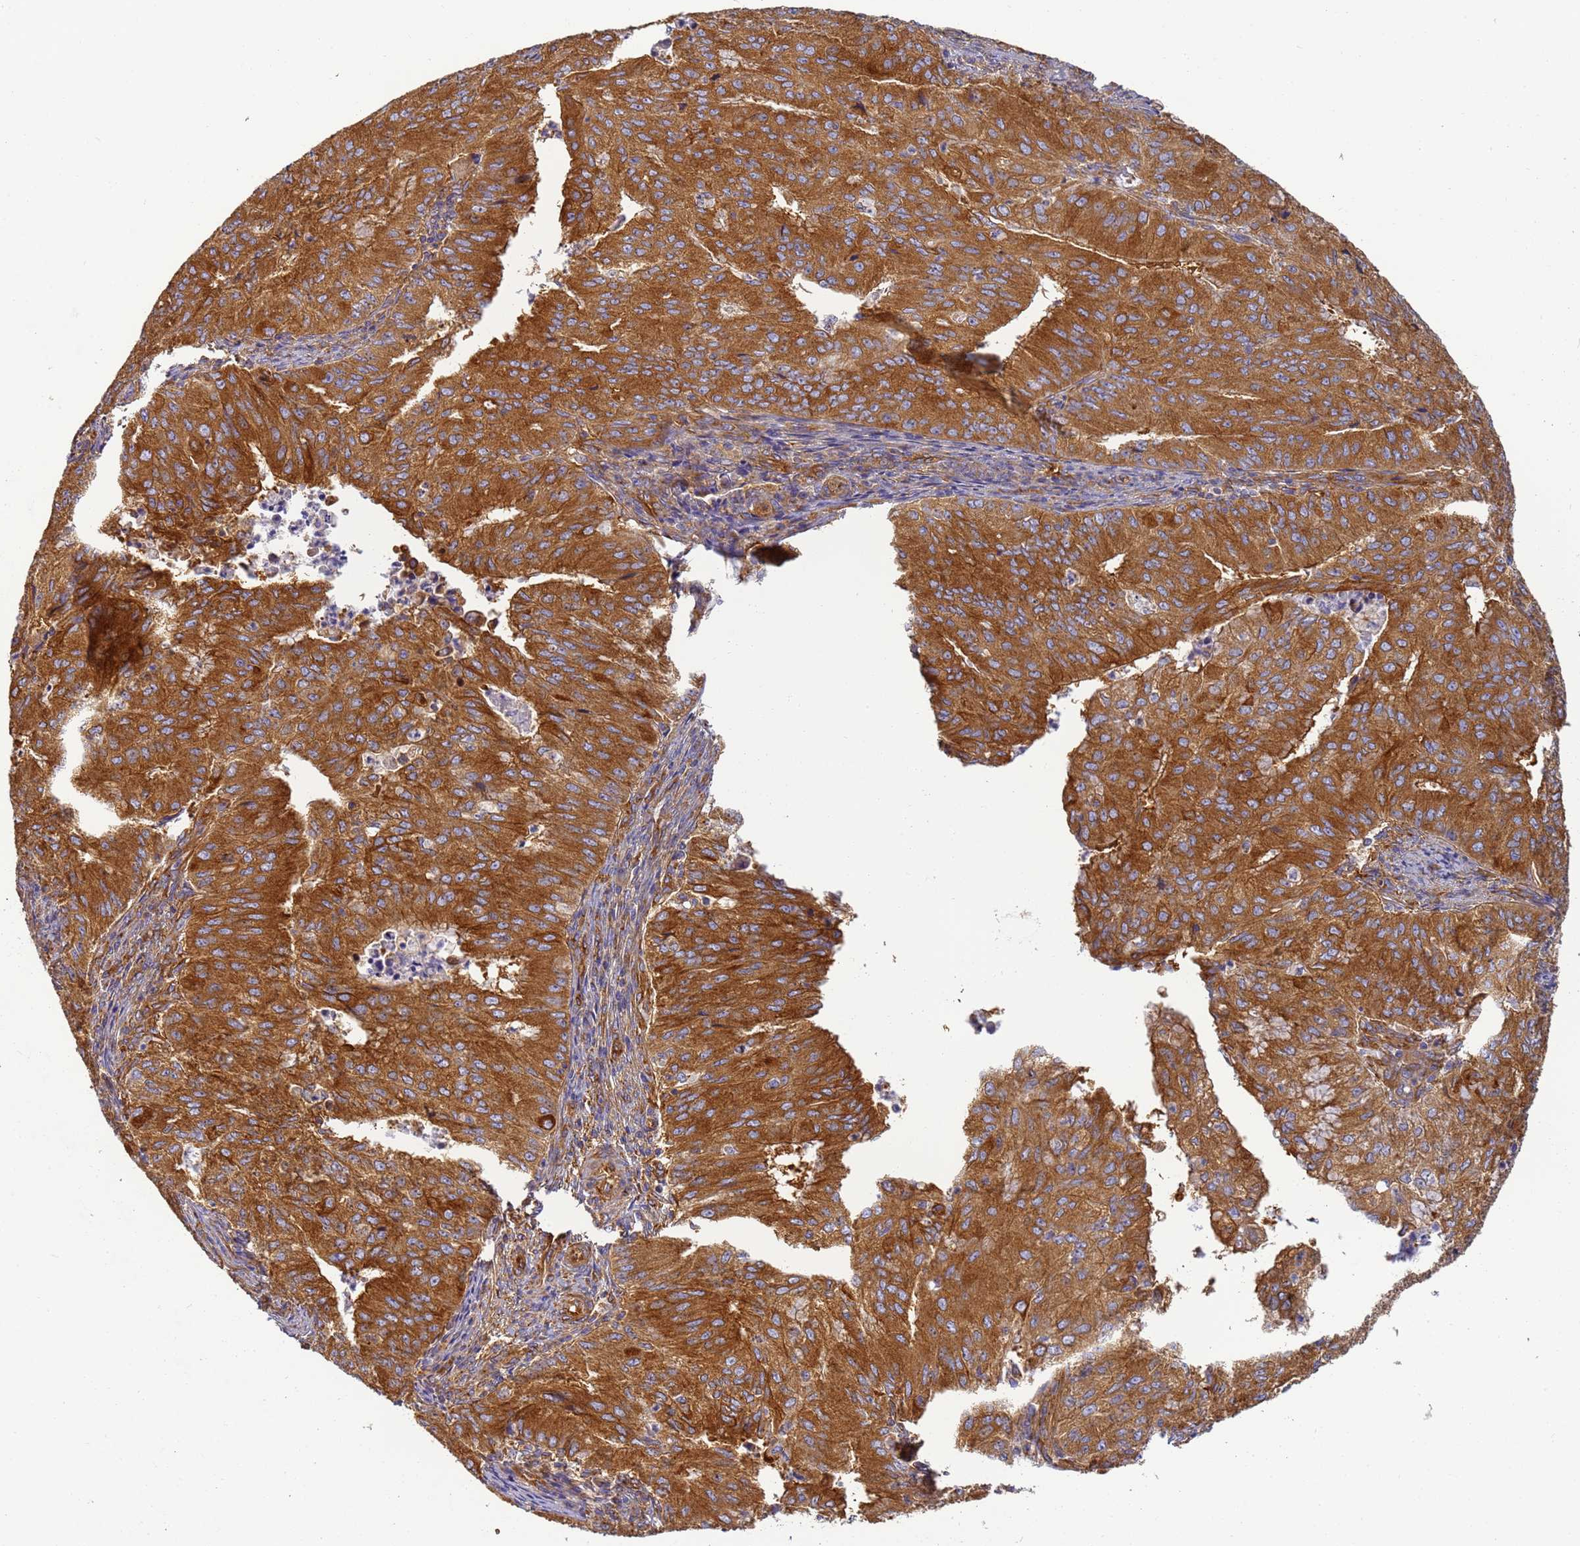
{"staining": {"intensity": "strong", "quantity": ">75%", "location": "cytoplasmic/membranous"}, "tissue": "endometrial cancer", "cell_type": "Tumor cells", "image_type": "cancer", "snomed": [{"axis": "morphology", "description": "Adenocarcinoma, NOS"}, {"axis": "topography", "description": "Endometrium"}], "caption": "Immunohistochemistry photomicrograph of neoplastic tissue: endometrial adenocarcinoma stained using immunohistochemistry (IHC) displays high levels of strong protein expression localized specifically in the cytoplasmic/membranous of tumor cells, appearing as a cytoplasmic/membranous brown color.", "gene": "DYNC1I2", "patient": {"sex": "female", "age": 50}}